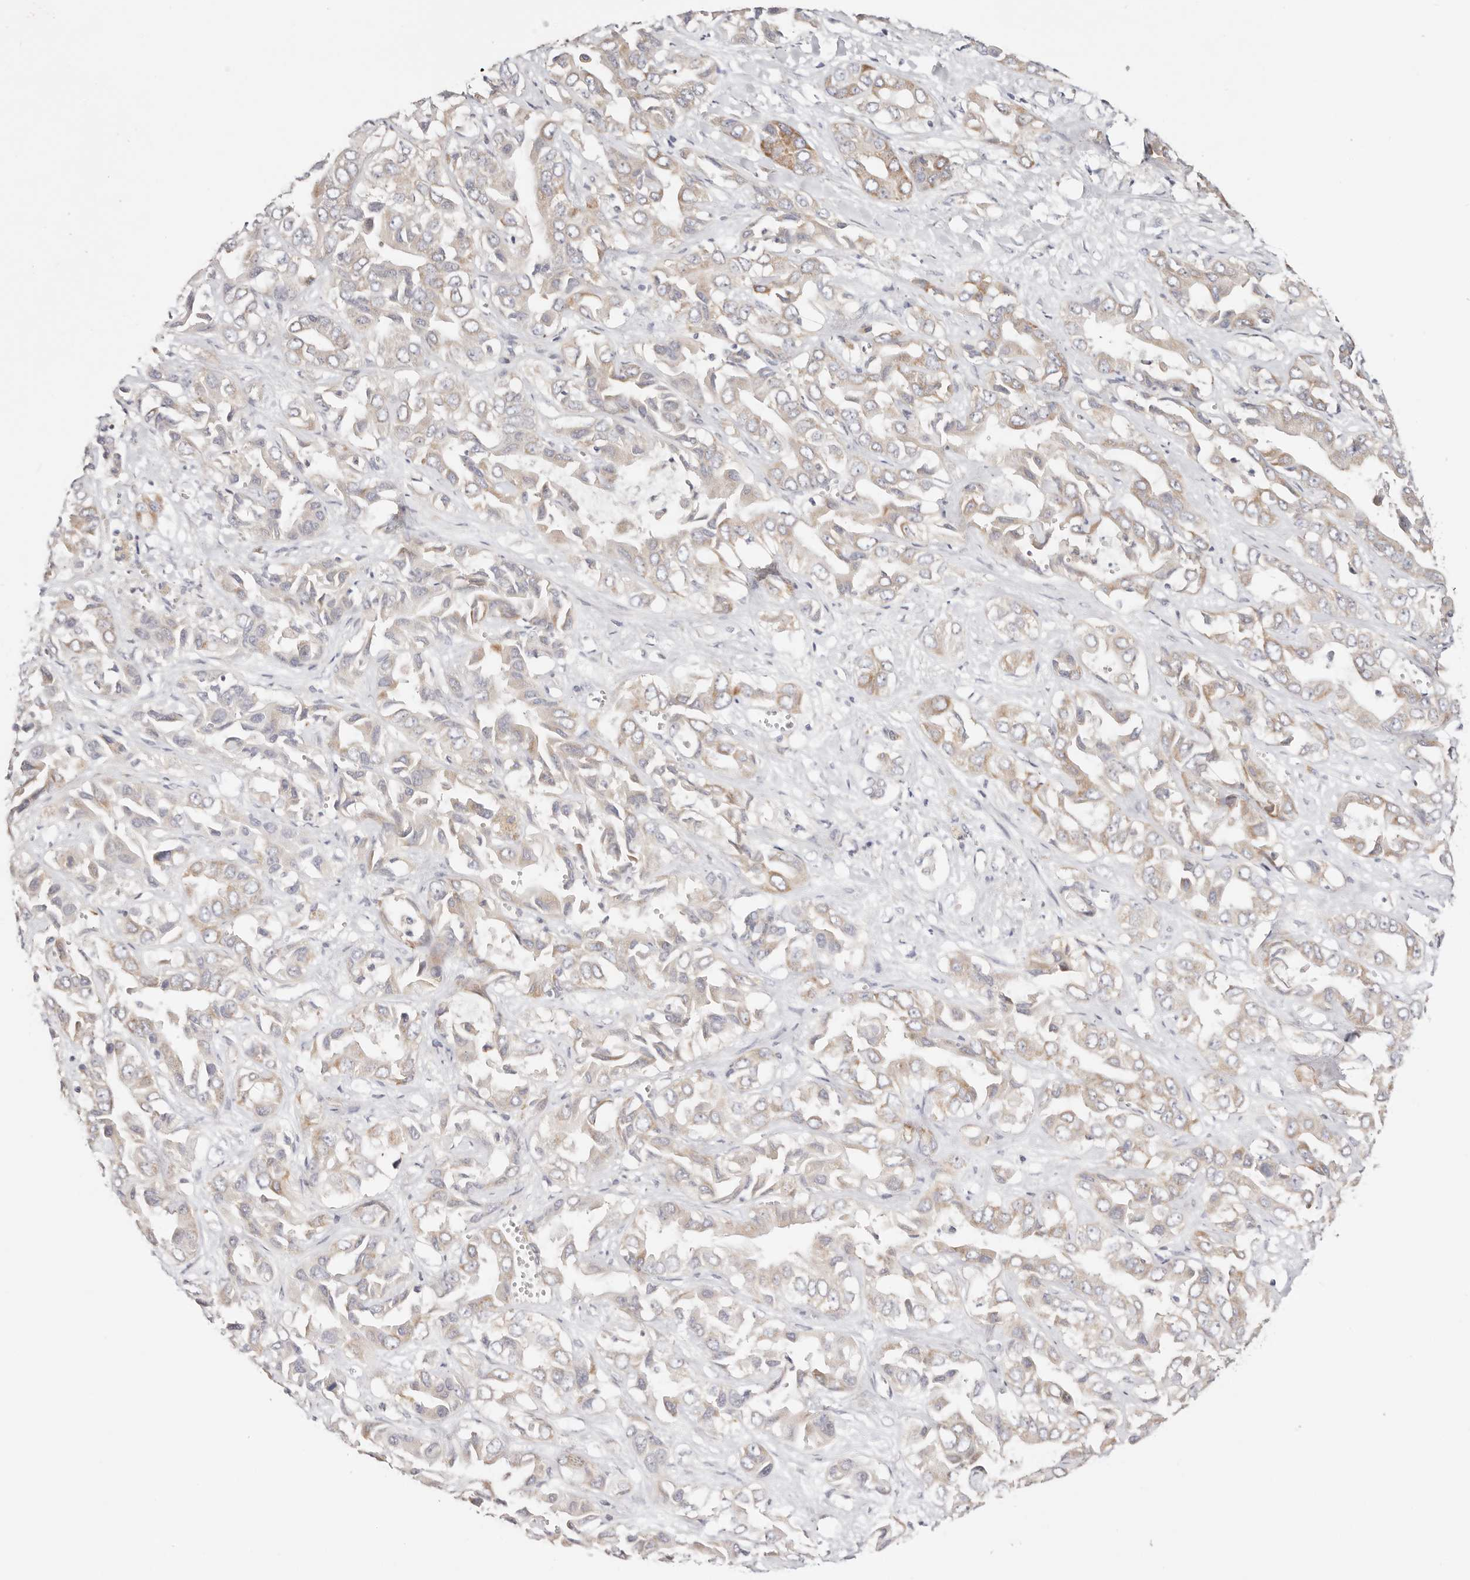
{"staining": {"intensity": "moderate", "quantity": "<25%", "location": "cytoplasmic/membranous"}, "tissue": "liver cancer", "cell_type": "Tumor cells", "image_type": "cancer", "snomed": [{"axis": "morphology", "description": "Cholangiocarcinoma"}, {"axis": "topography", "description": "Liver"}], "caption": "An IHC micrograph of neoplastic tissue is shown. Protein staining in brown shows moderate cytoplasmic/membranous positivity in liver cancer (cholangiocarcinoma) within tumor cells.", "gene": "GNA13", "patient": {"sex": "female", "age": 52}}